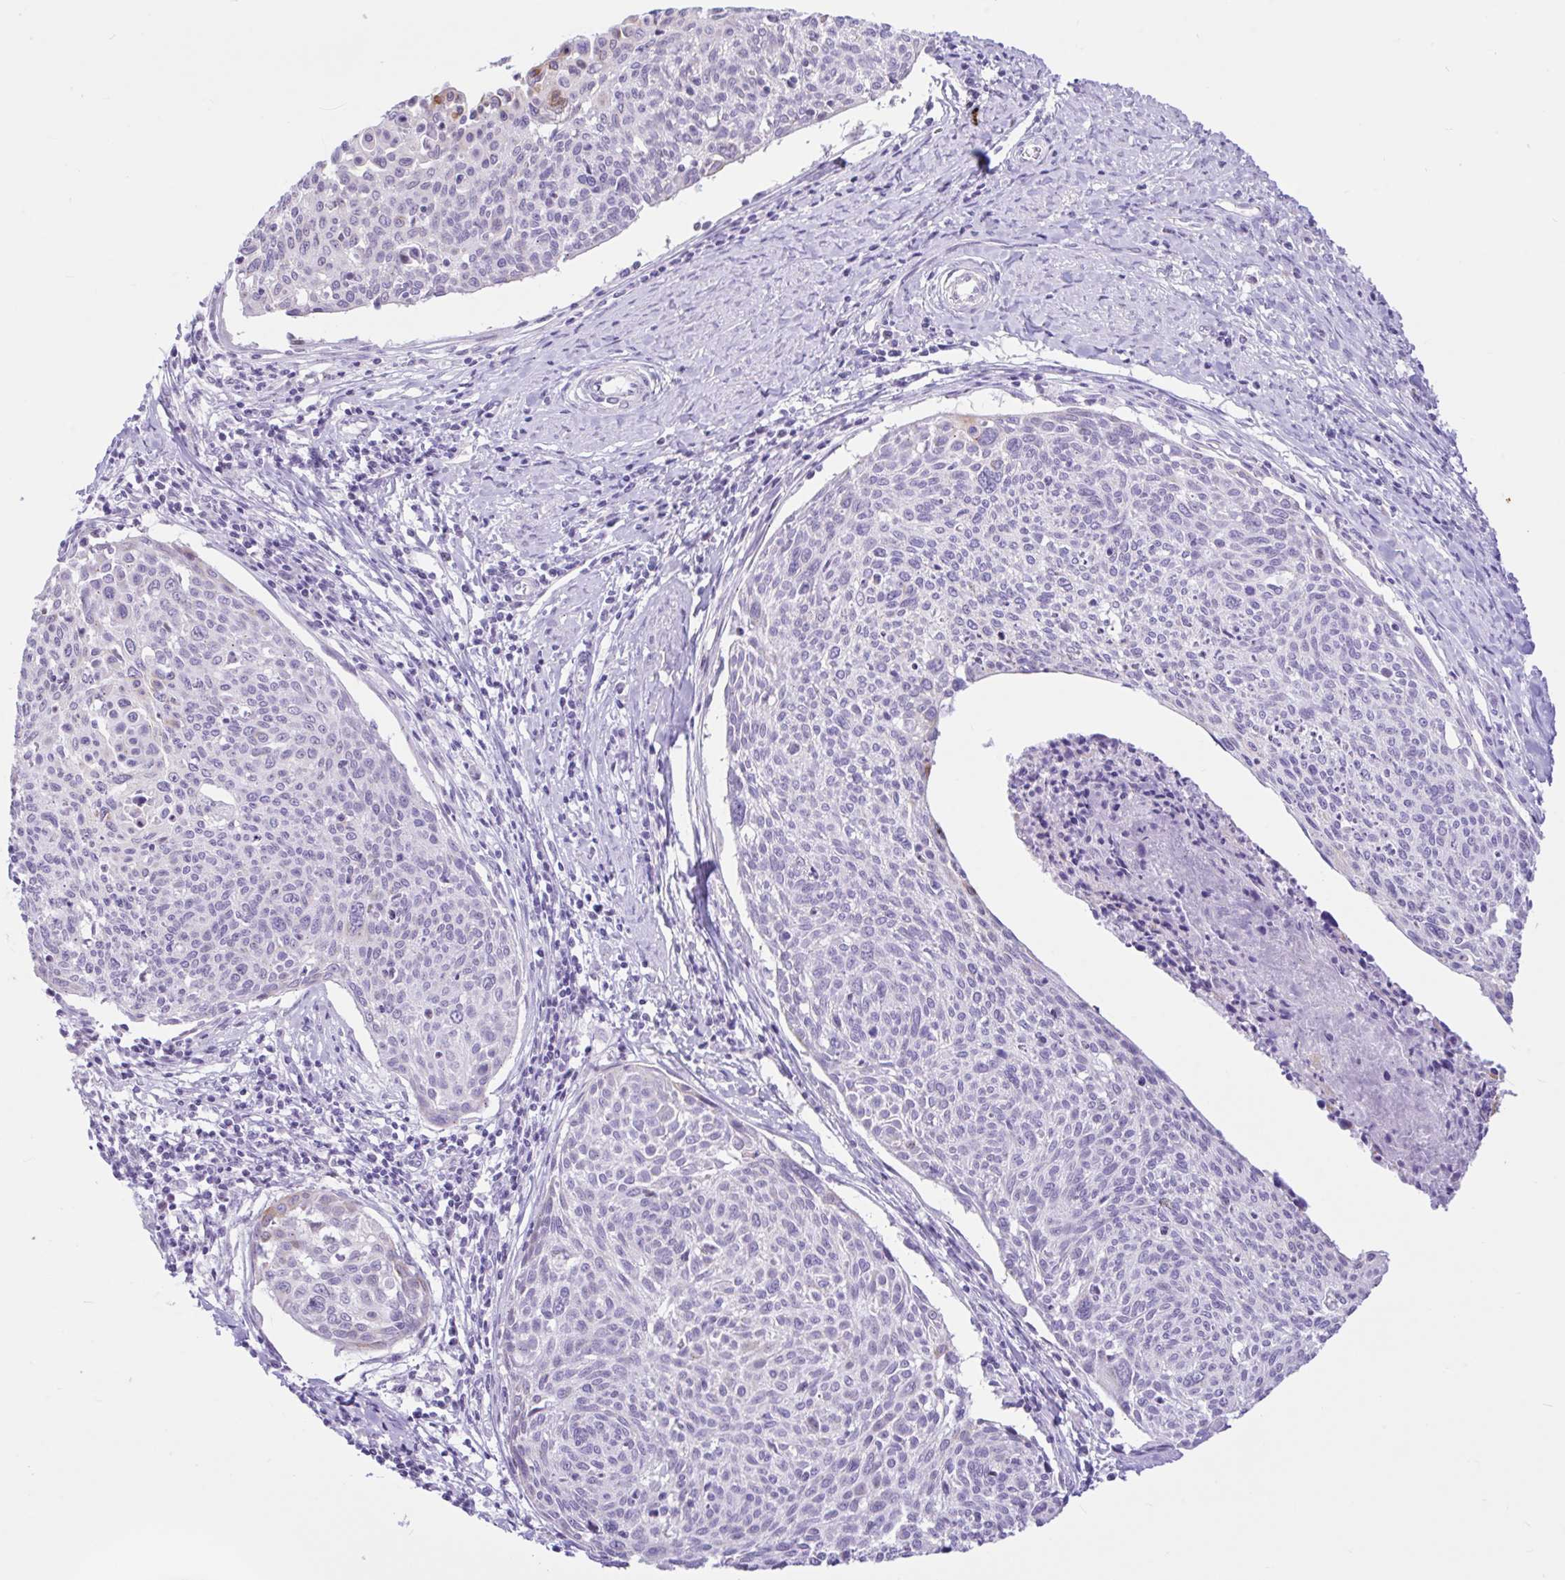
{"staining": {"intensity": "negative", "quantity": "none", "location": "none"}, "tissue": "cervical cancer", "cell_type": "Tumor cells", "image_type": "cancer", "snomed": [{"axis": "morphology", "description": "Squamous cell carcinoma, NOS"}, {"axis": "topography", "description": "Cervix"}], "caption": "Immunohistochemistry photomicrograph of cervical squamous cell carcinoma stained for a protein (brown), which shows no positivity in tumor cells.", "gene": "REEP1", "patient": {"sex": "female", "age": 49}}